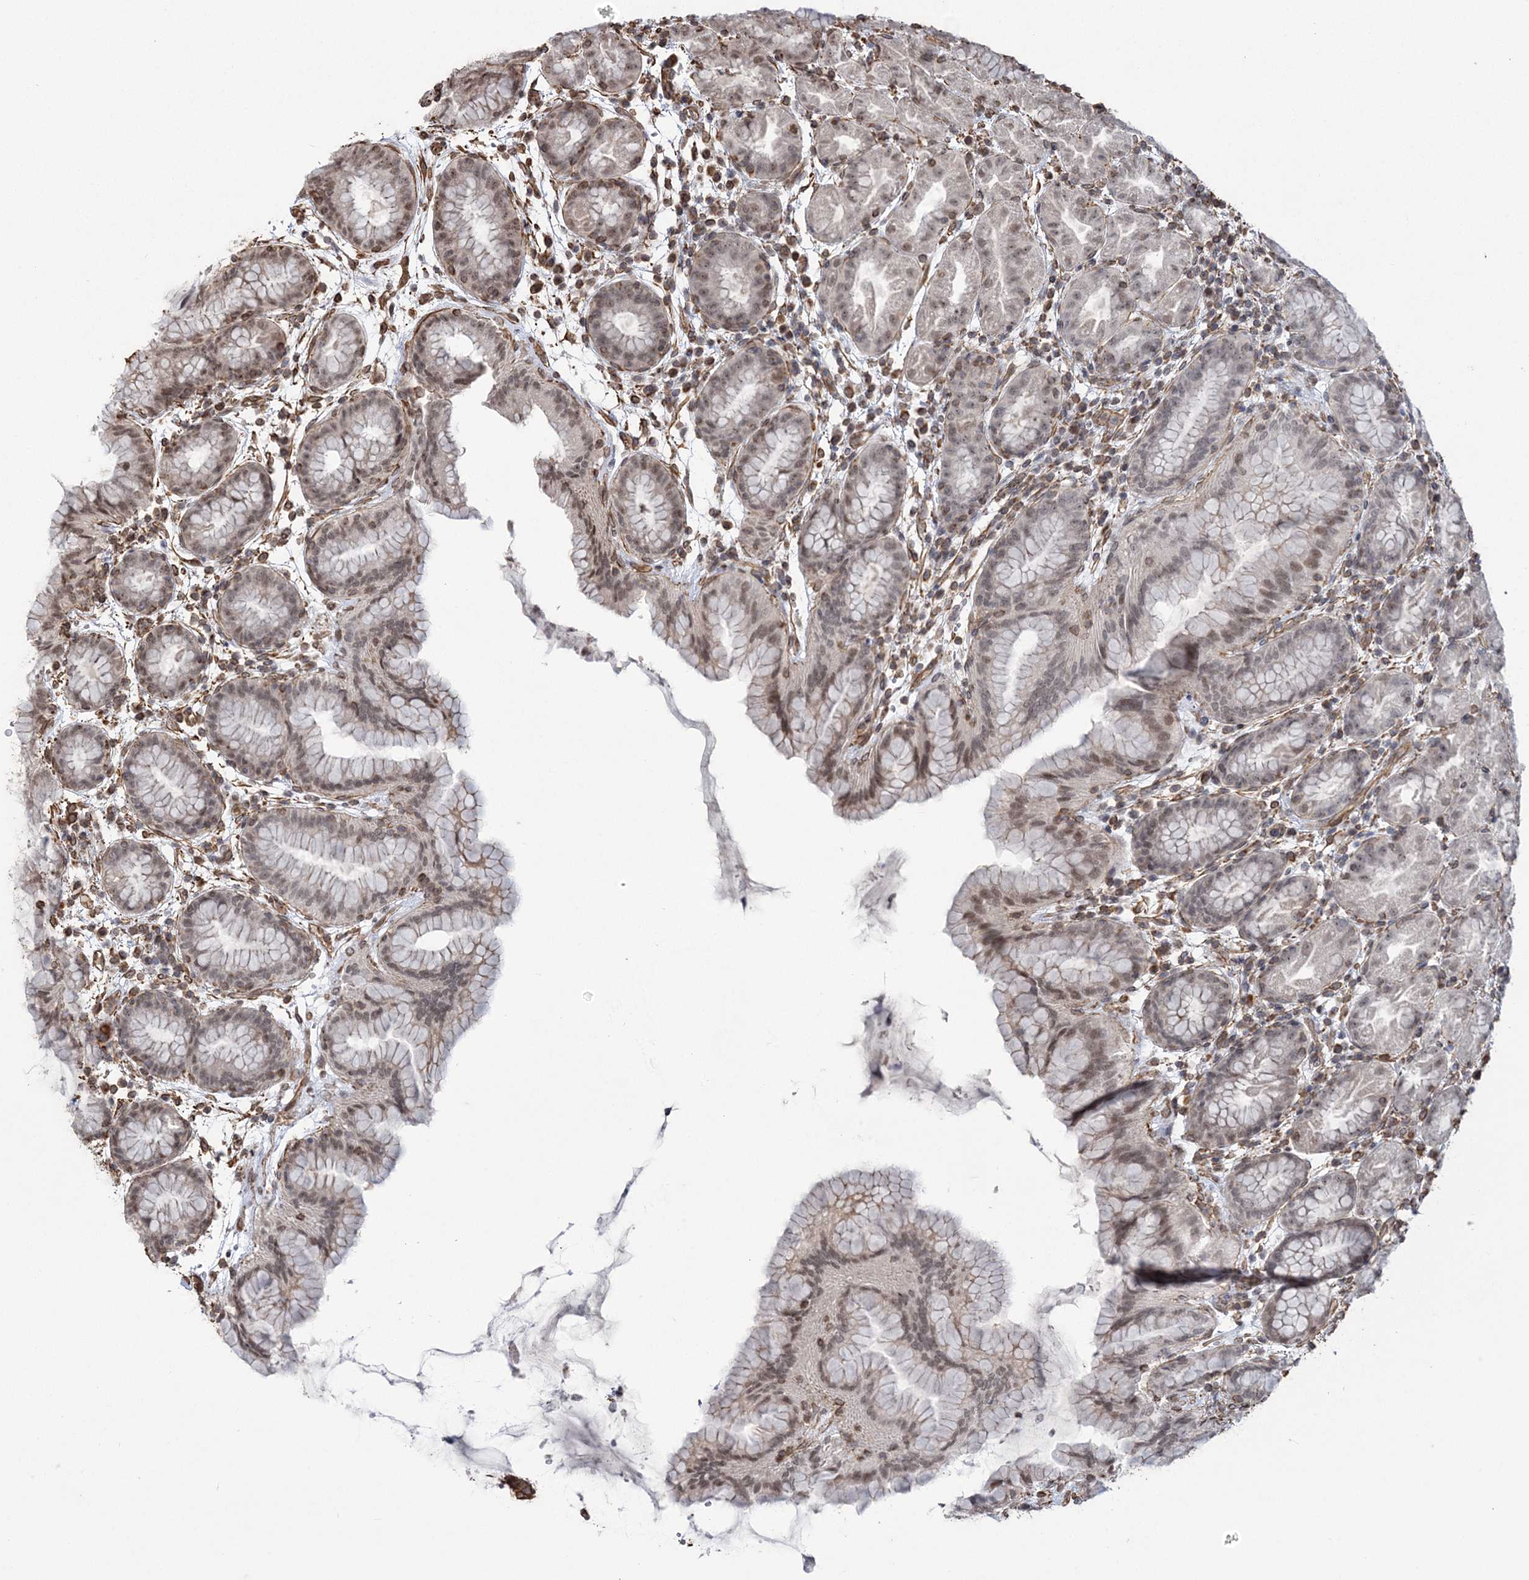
{"staining": {"intensity": "moderate", "quantity": ">75%", "location": "nuclear"}, "tissue": "stomach", "cell_type": "Glandular cells", "image_type": "normal", "snomed": [{"axis": "morphology", "description": "Normal tissue, NOS"}, {"axis": "topography", "description": "Stomach"}], "caption": "An immunohistochemistry (IHC) histopathology image of benign tissue is shown. Protein staining in brown shows moderate nuclear positivity in stomach within glandular cells. The staining was performed using DAB (3,3'-diaminobenzidine), with brown indicating positive protein expression. Nuclei are stained blue with hematoxylin.", "gene": "ATP11B", "patient": {"sex": "female", "age": 79}}